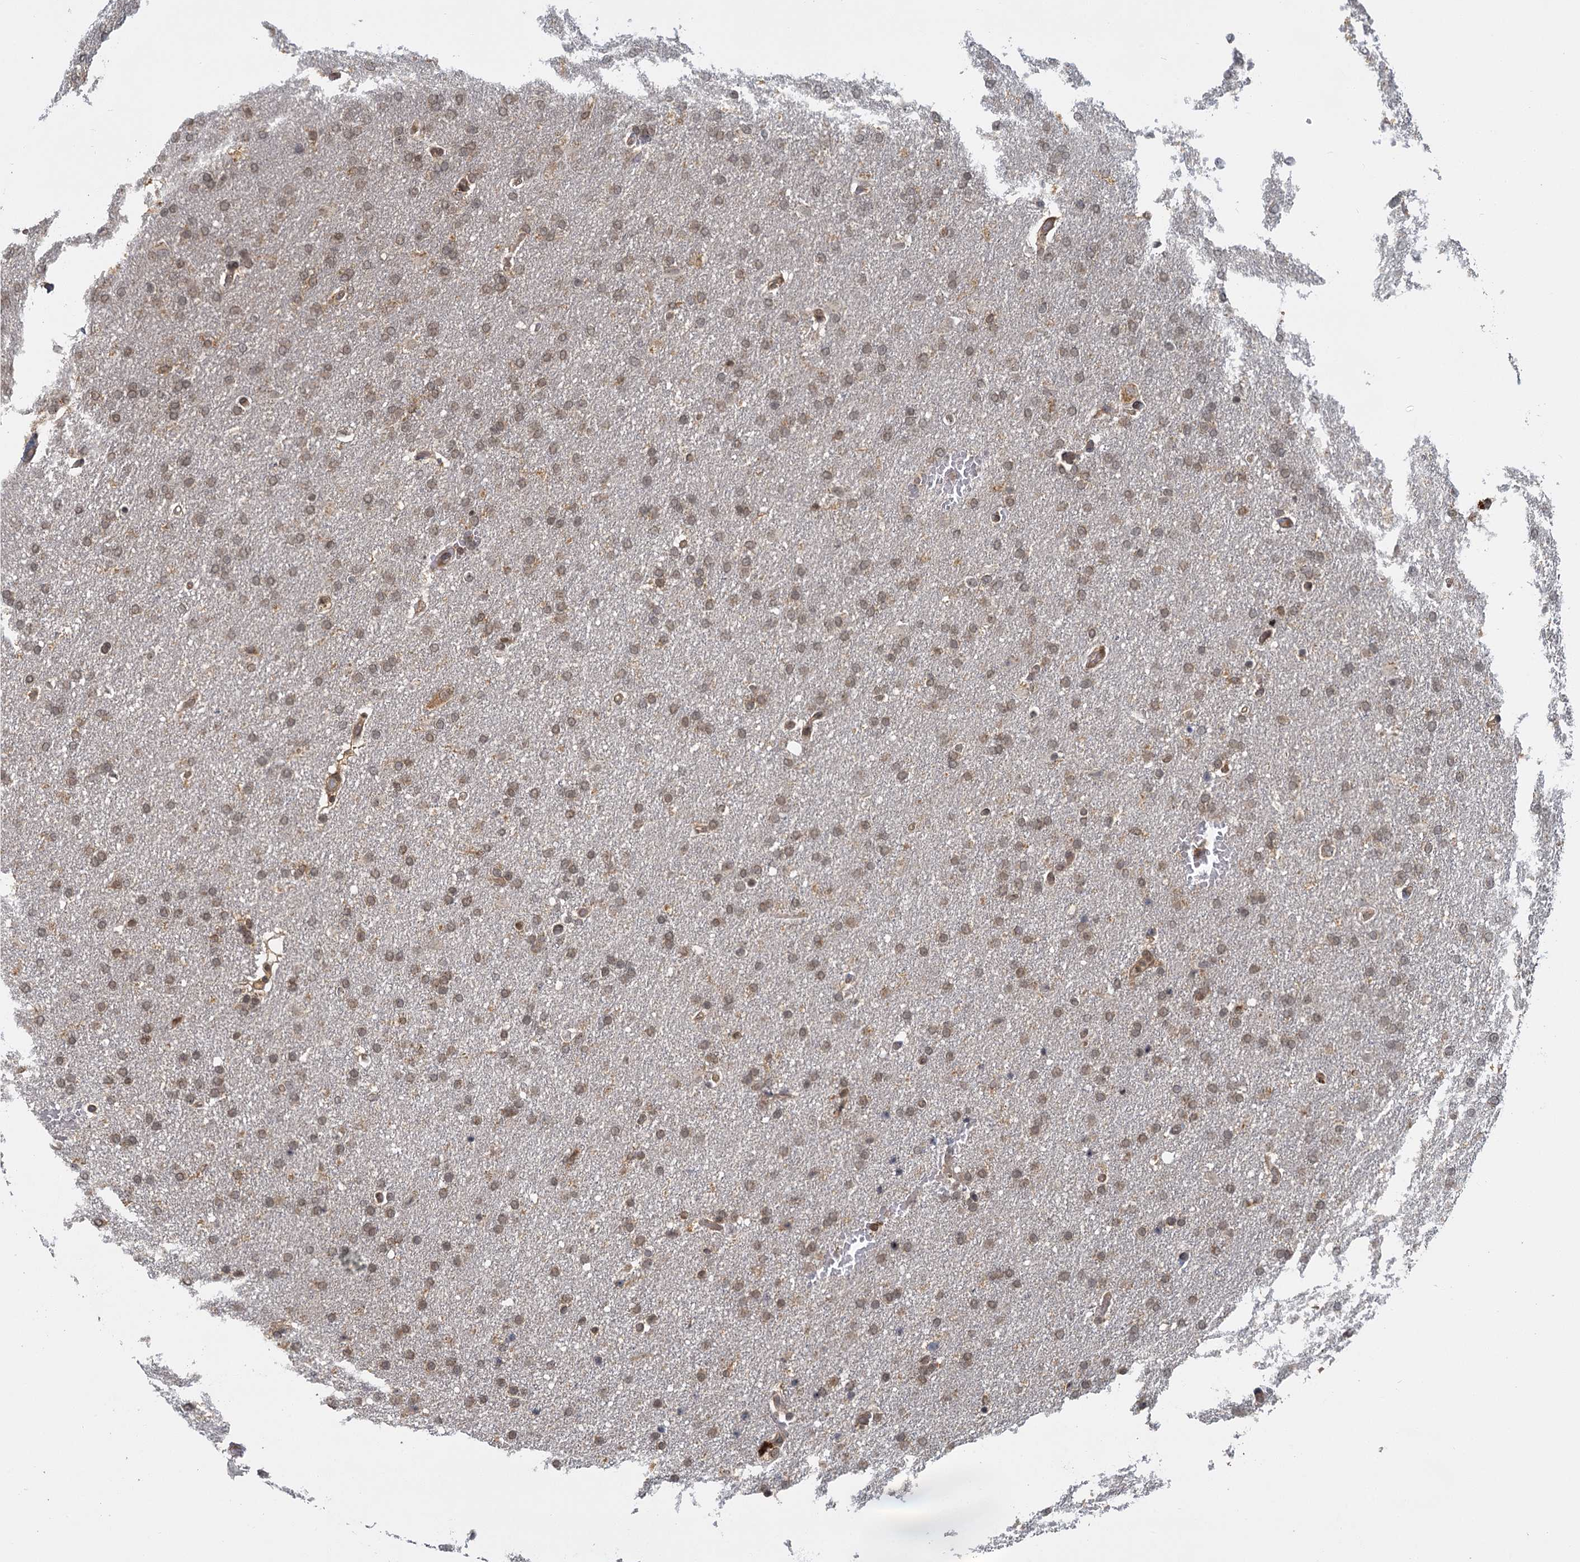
{"staining": {"intensity": "weak", "quantity": "25%-75%", "location": "cytoplasmic/membranous"}, "tissue": "glioma", "cell_type": "Tumor cells", "image_type": "cancer", "snomed": [{"axis": "morphology", "description": "Glioma, malignant, High grade"}, {"axis": "topography", "description": "Brain"}], "caption": "Approximately 25%-75% of tumor cells in malignant glioma (high-grade) display weak cytoplasmic/membranous protein positivity as visualized by brown immunohistochemical staining.", "gene": "ZNF549", "patient": {"sex": "male", "age": 72}}